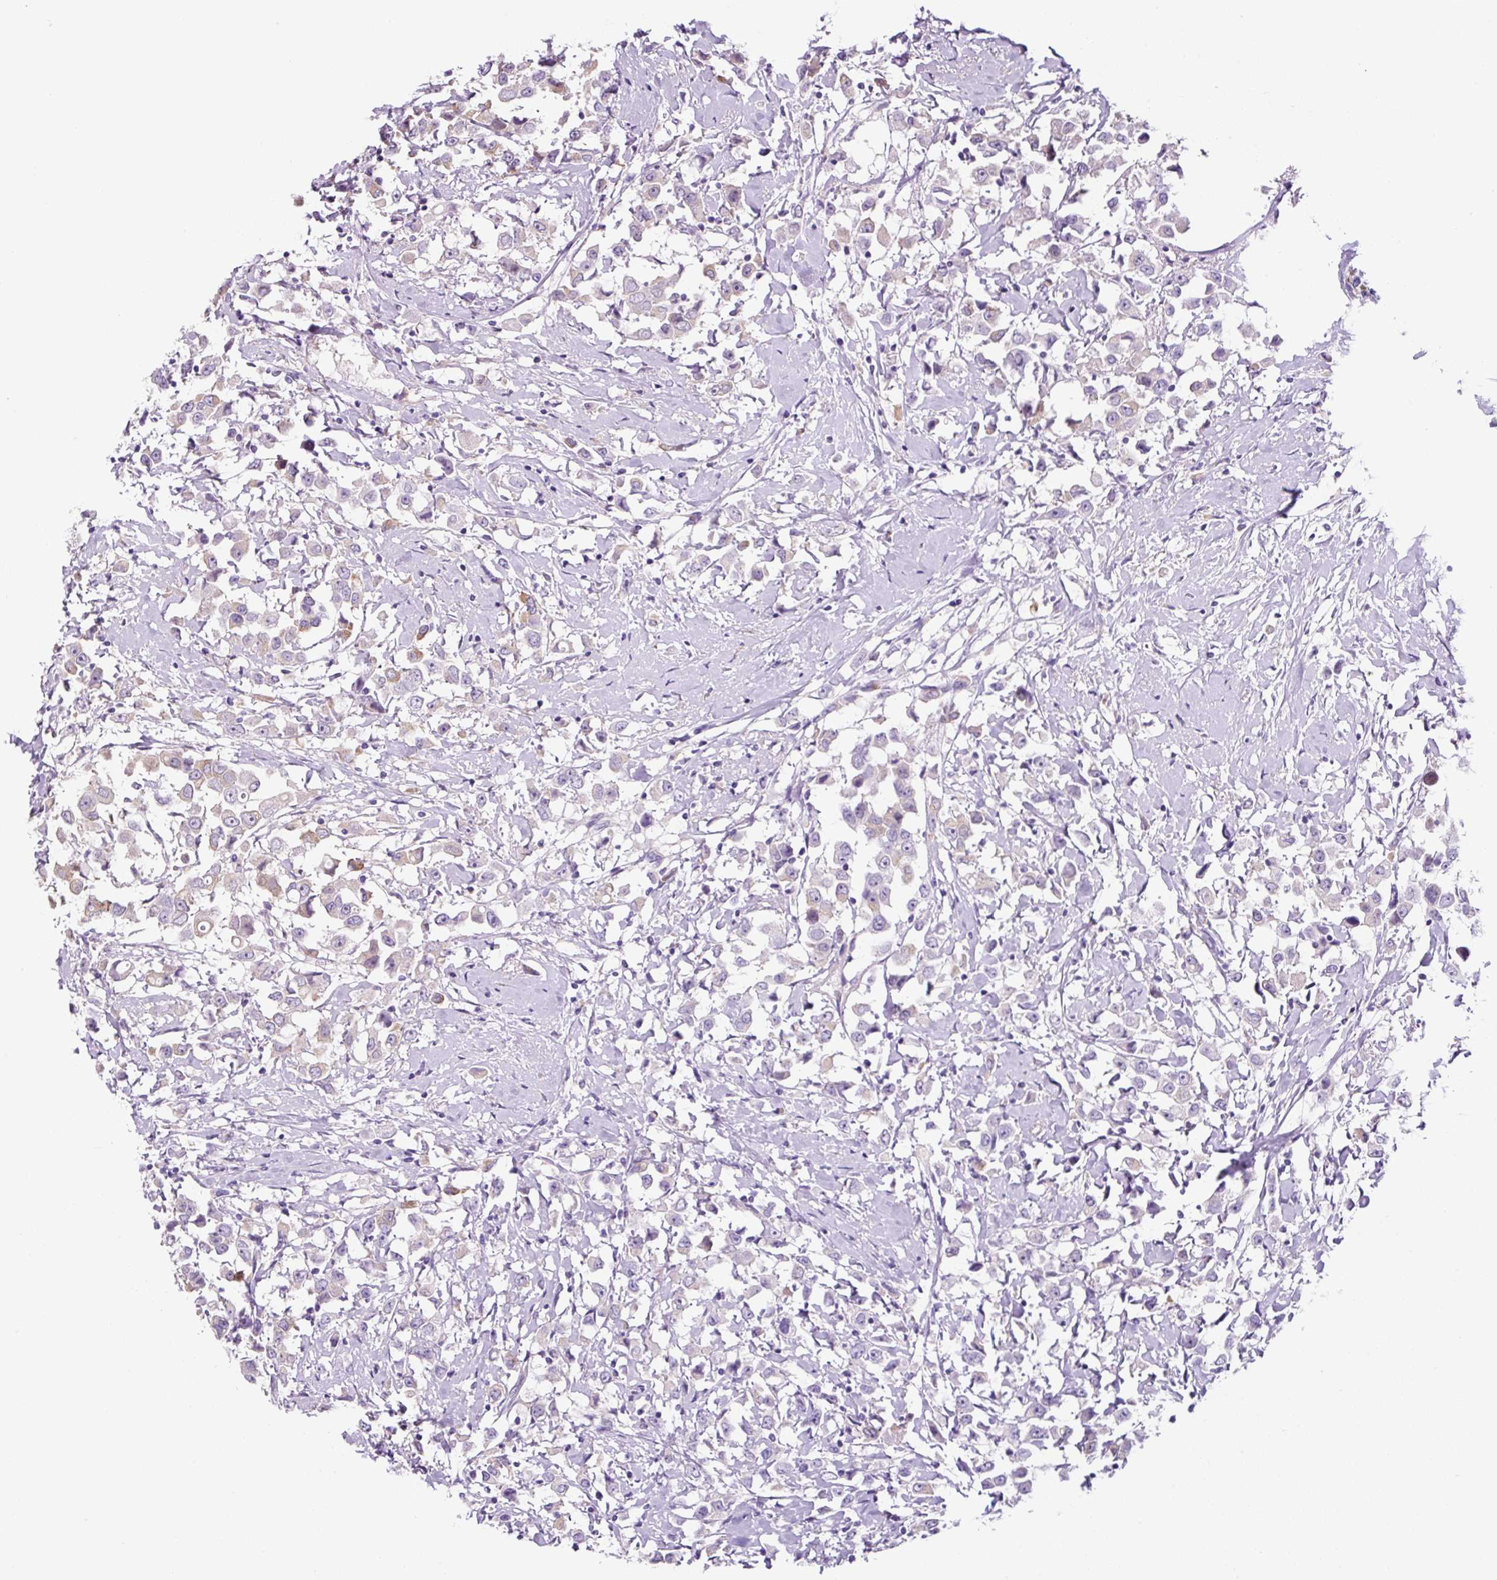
{"staining": {"intensity": "negative", "quantity": "none", "location": "none"}, "tissue": "breast cancer", "cell_type": "Tumor cells", "image_type": "cancer", "snomed": [{"axis": "morphology", "description": "Duct carcinoma"}, {"axis": "topography", "description": "Breast"}], "caption": "This is a image of immunohistochemistry staining of breast invasive ductal carcinoma, which shows no positivity in tumor cells.", "gene": "GORASP1", "patient": {"sex": "female", "age": 61}}